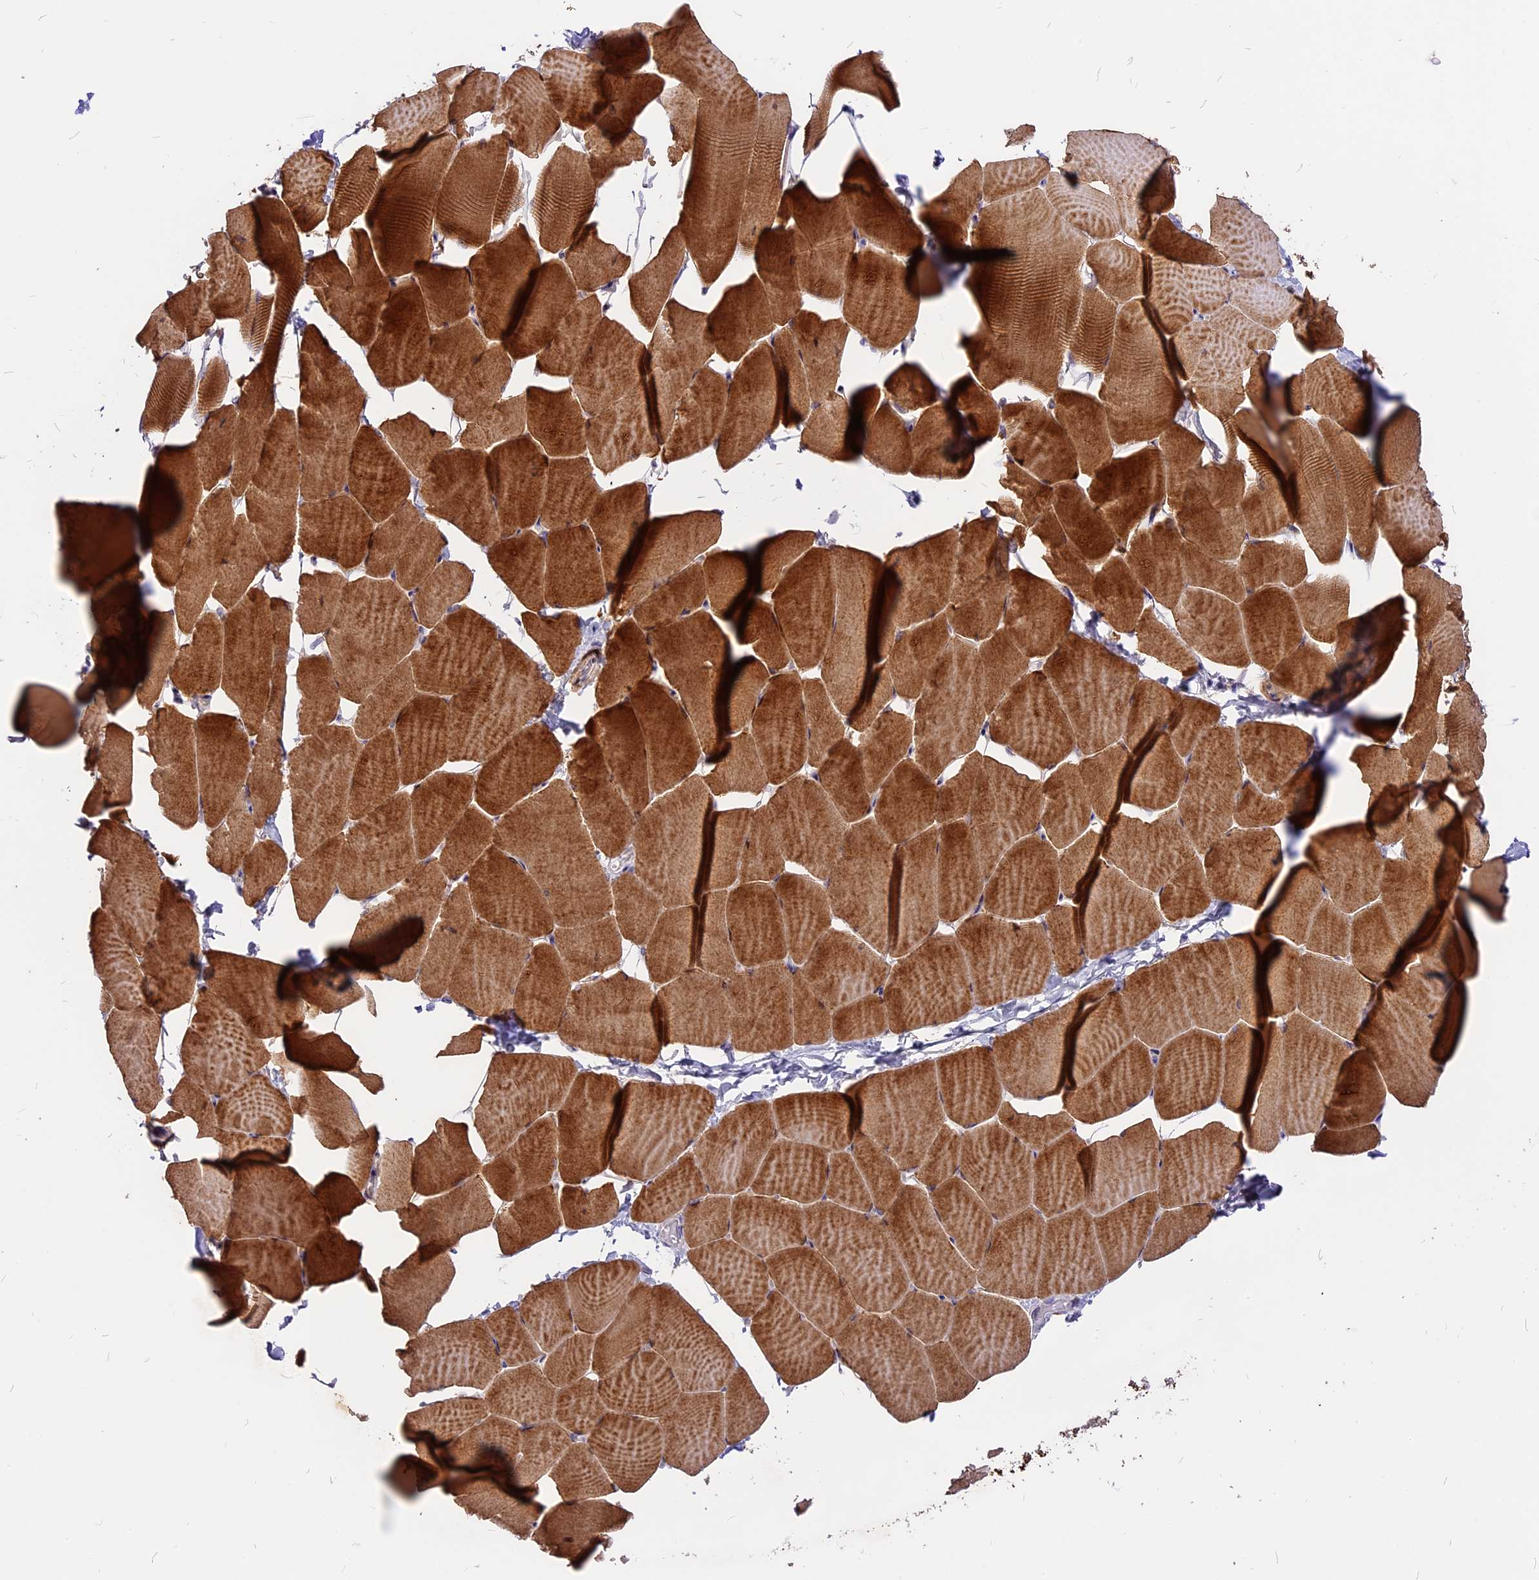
{"staining": {"intensity": "strong", "quantity": "25%-75%", "location": "cytoplasmic/membranous,nuclear"}, "tissue": "skeletal muscle", "cell_type": "Myocytes", "image_type": "normal", "snomed": [{"axis": "morphology", "description": "Normal tissue, NOS"}, {"axis": "topography", "description": "Skeletal muscle"}], "caption": "DAB (3,3'-diaminobenzidine) immunohistochemical staining of unremarkable human skeletal muscle demonstrates strong cytoplasmic/membranous,nuclear protein positivity in about 25%-75% of myocytes. The protein of interest is shown in brown color, while the nuclei are stained blue.", "gene": "COX17", "patient": {"sex": "male", "age": 25}}